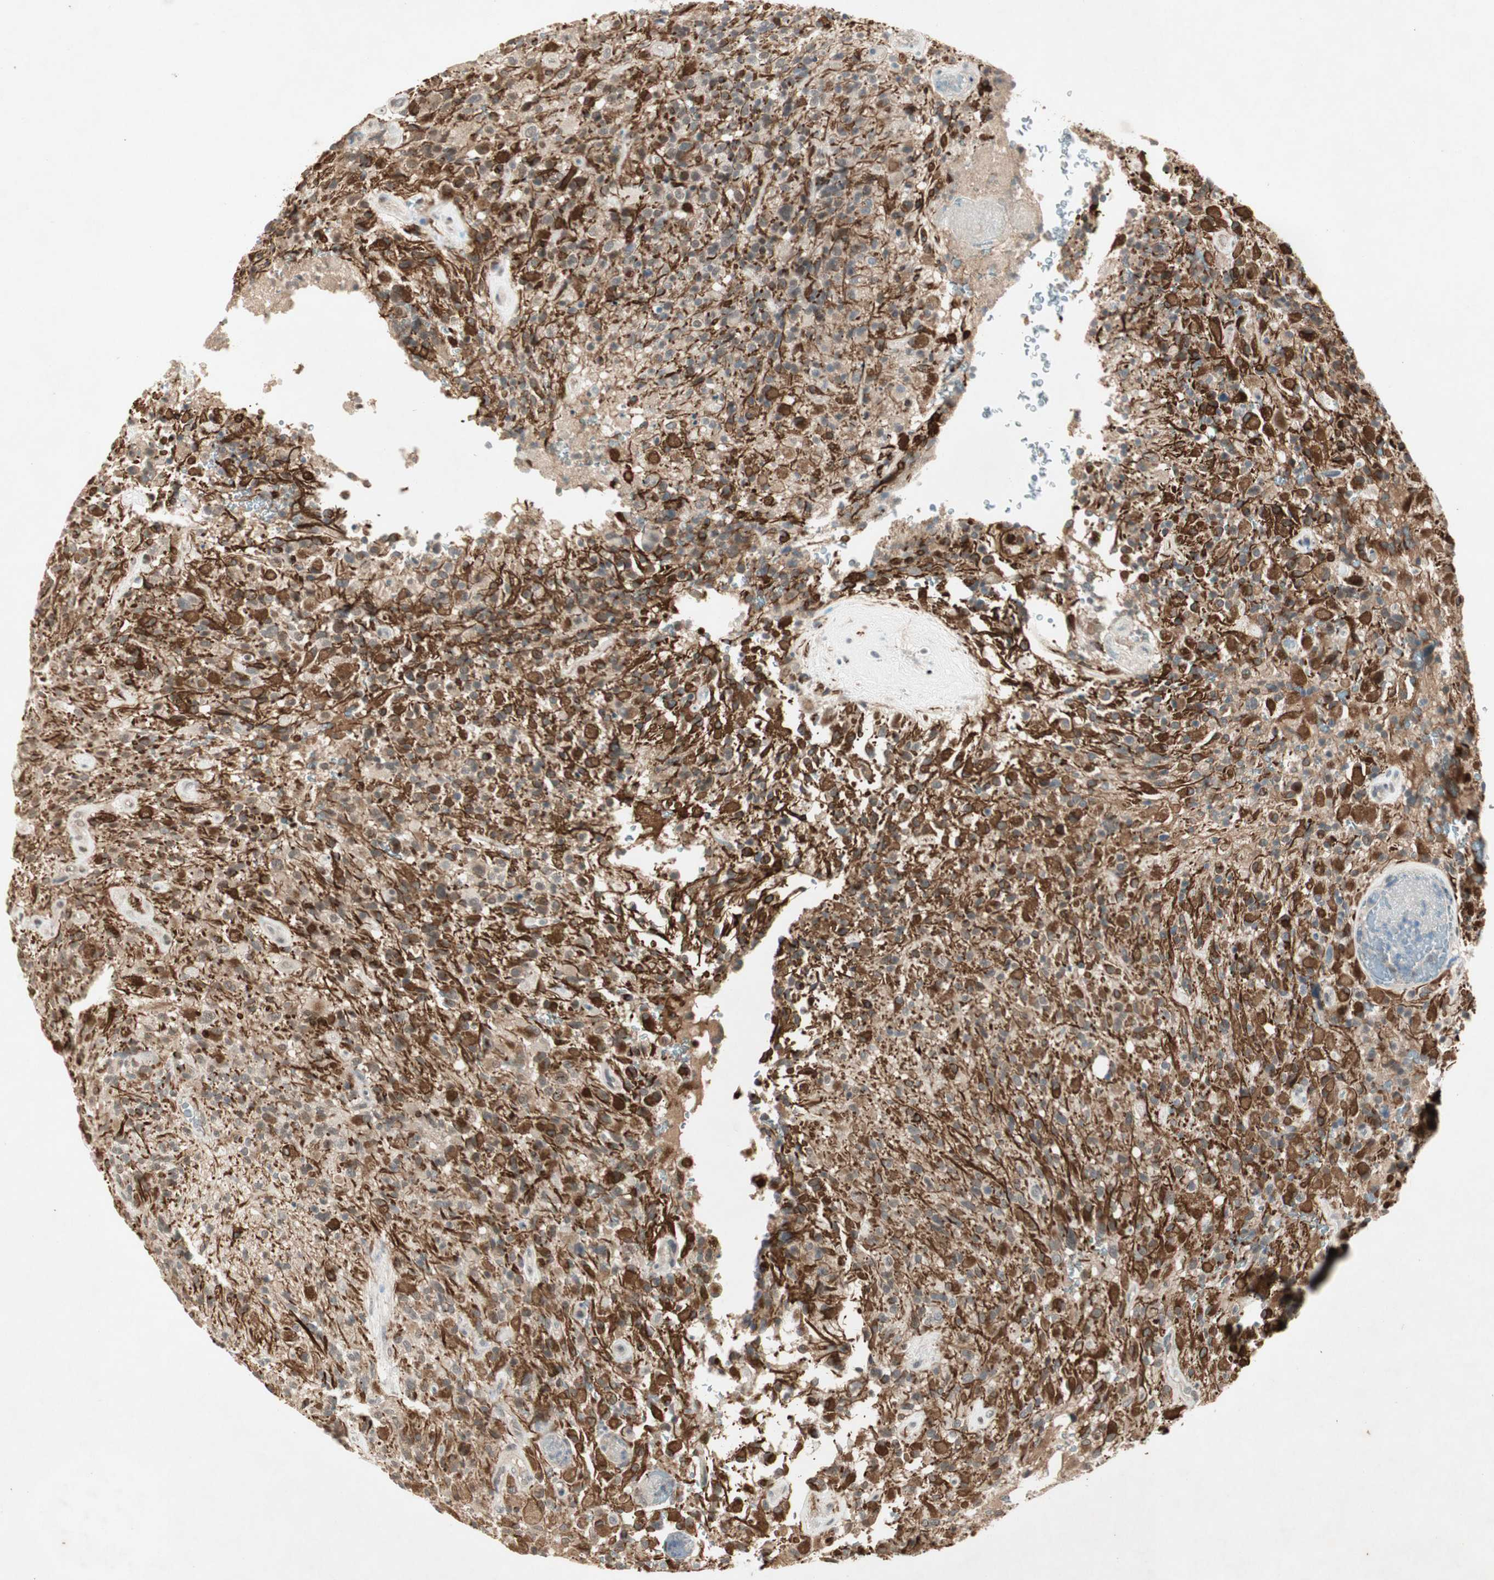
{"staining": {"intensity": "strong", "quantity": "25%-75%", "location": "cytoplasmic/membranous,nuclear"}, "tissue": "glioma", "cell_type": "Tumor cells", "image_type": "cancer", "snomed": [{"axis": "morphology", "description": "Glioma, malignant, High grade"}, {"axis": "topography", "description": "Brain"}], "caption": "IHC image of human glioma stained for a protein (brown), which displays high levels of strong cytoplasmic/membranous and nuclear expression in approximately 25%-75% of tumor cells.", "gene": "RNGTT", "patient": {"sex": "male", "age": 71}}